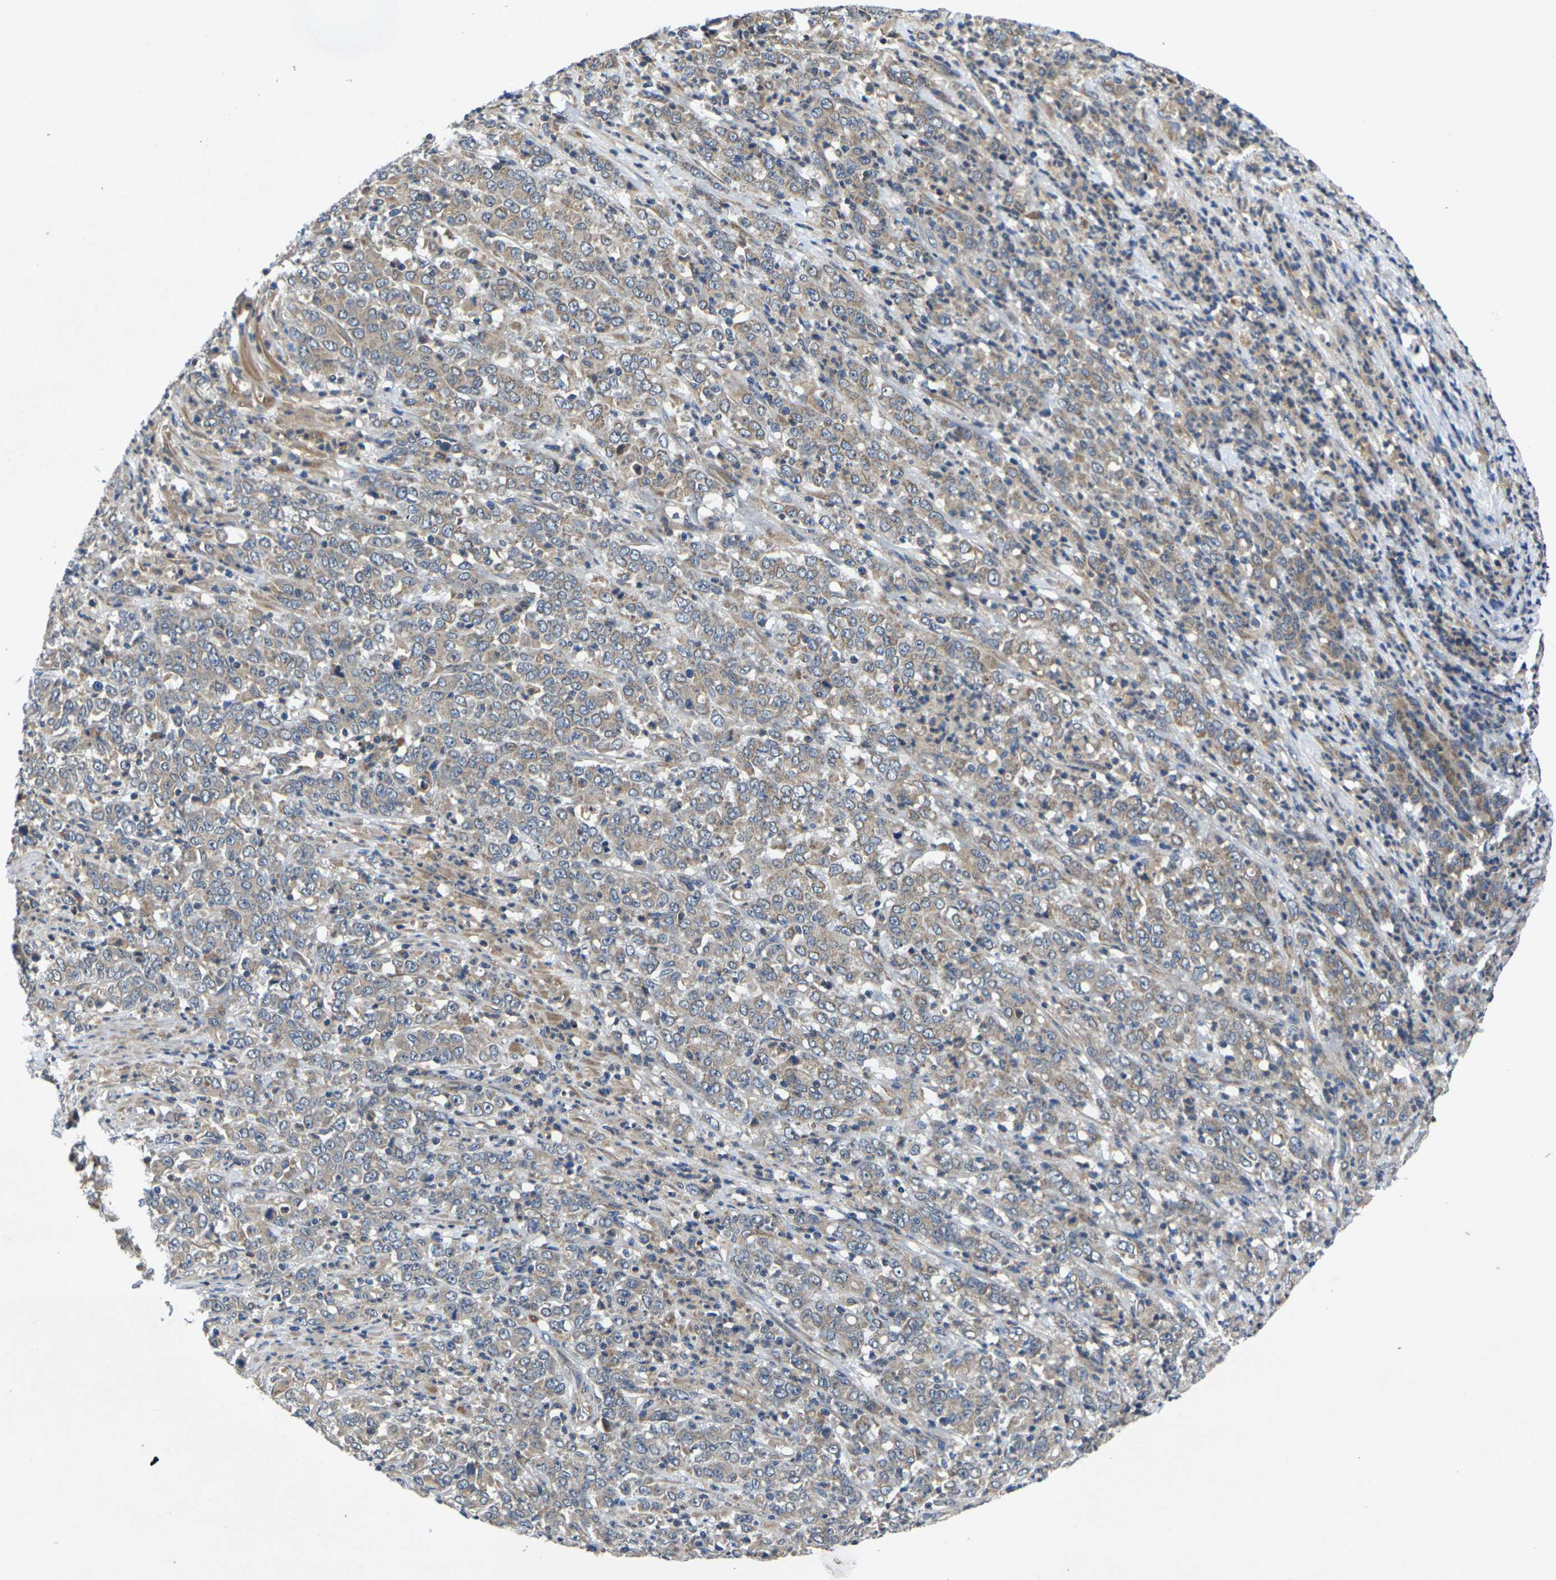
{"staining": {"intensity": "weak", "quantity": "<25%", "location": "cytoplasmic/membranous"}, "tissue": "stomach cancer", "cell_type": "Tumor cells", "image_type": "cancer", "snomed": [{"axis": "morphology", "description": "Adenocarcinoma, NOS"}, {"axis": "topography", "description": "Stomach, lower"}], "caption": "Immunohistochemical staining of stomach cancer (adenocarcinoma) displays no significant expression in tumor cells.", "gene": "KIF1B", "patient": {"sex": "female", "age": 71}}